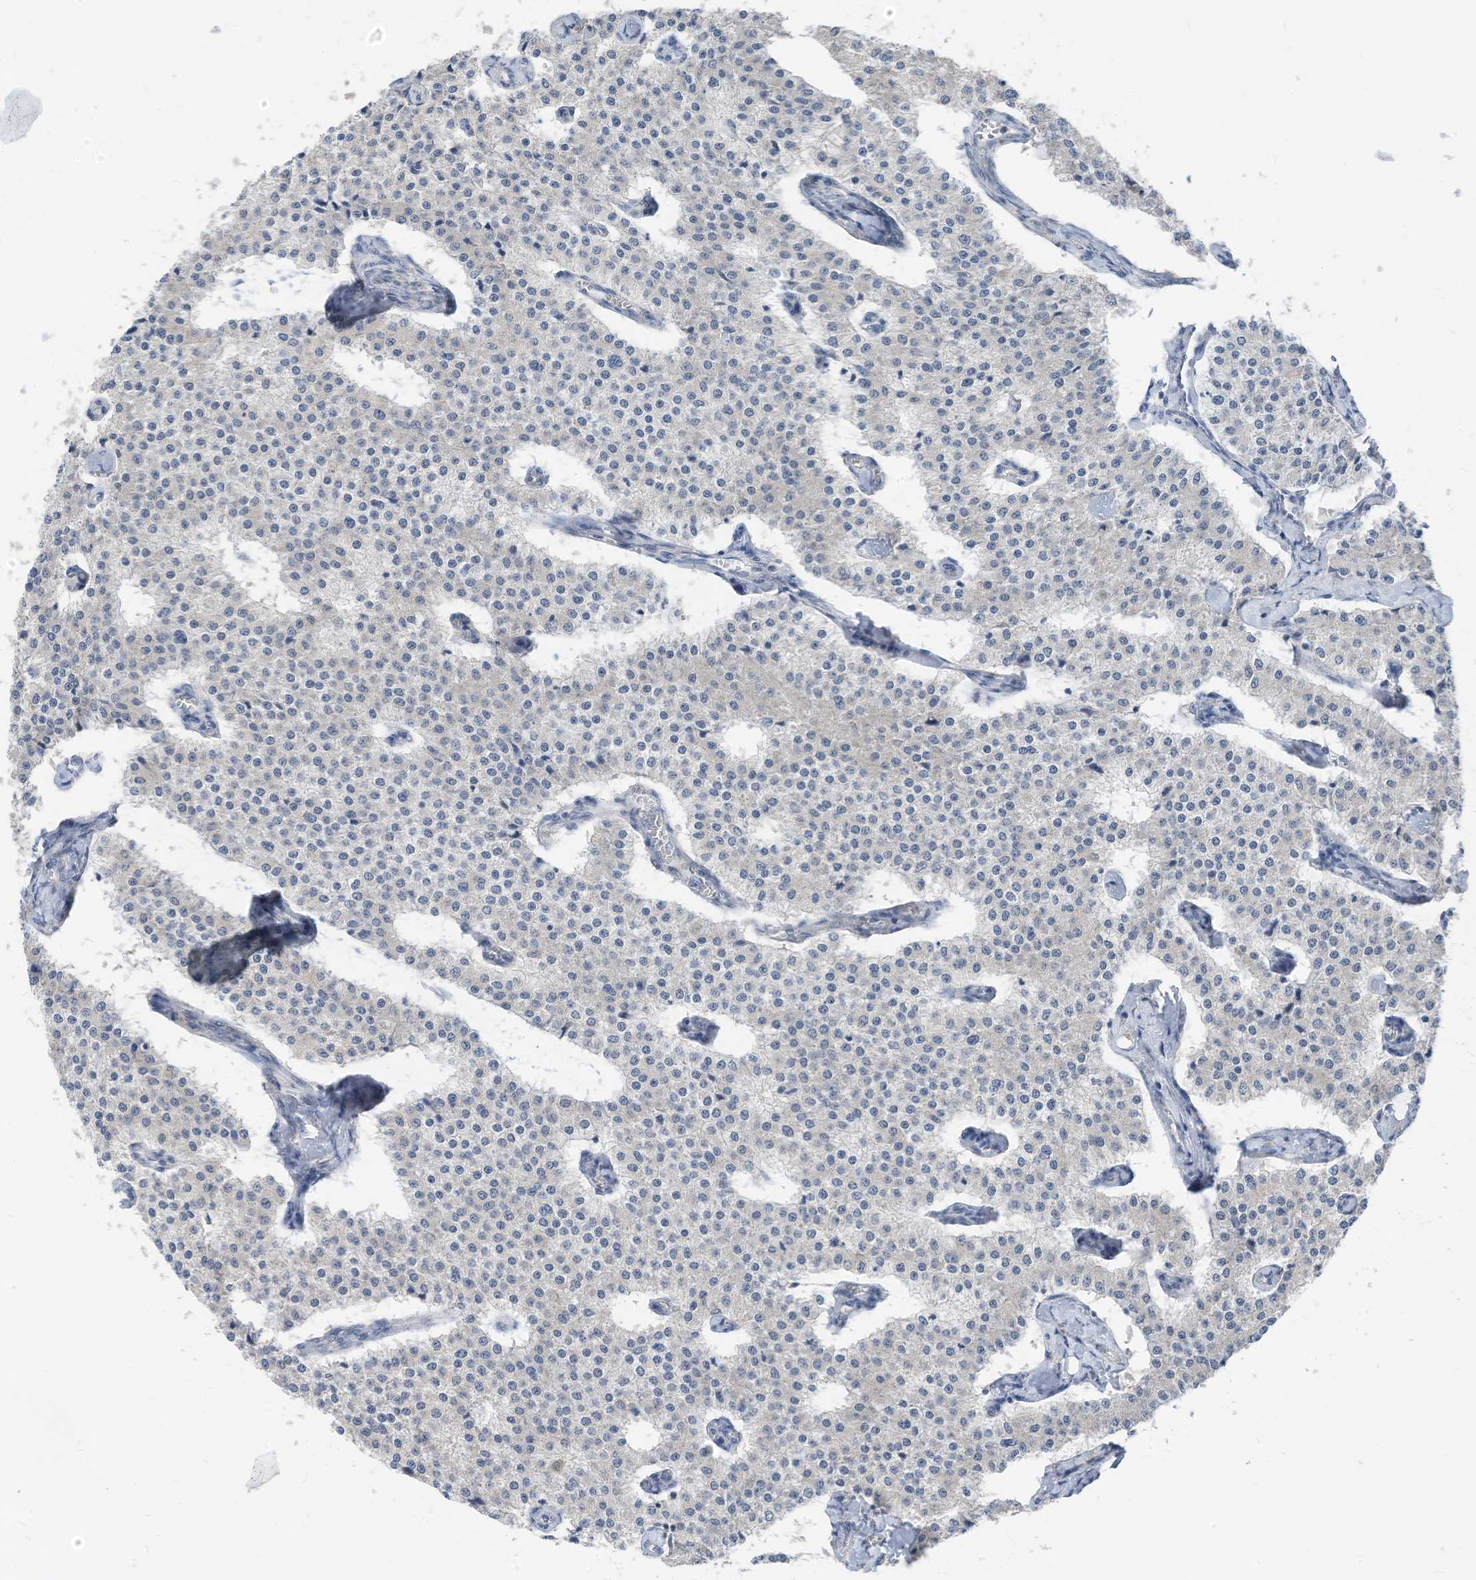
{"staining": {"intensity": "negative", "quantity": "none", "location": "none"}, "tissue": "carcinoid", "cell_type": "Tumor cells", "image_type": "cancer", "snomed": [{"axis": "morphology", "description": "Carcinoid, malignant, NOS"}, {"axis": "topography", "description": "Colon"}], "caption": "Immunohistochemistry histopathology image of neoplastic tissue: malignant carcinoid stained with DAB displays no significant protein expression in tumor cells.", "gene": "LDAH", "patient": {"sex": "female", "age": 52}}